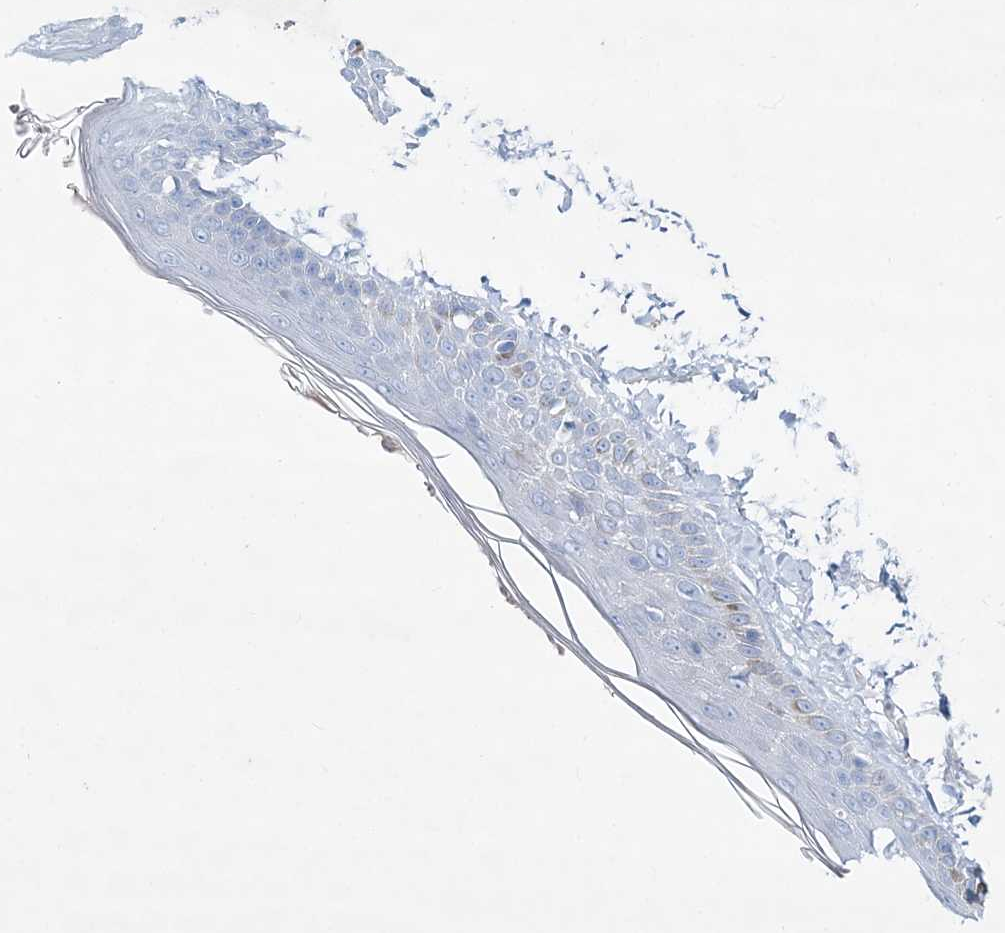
{"staining": {"intensity": "moderate", "quantity": "<25%", "location": "cytoplasmic/membranous"}, "tissue": "skin", "cell_type": "Keratinocytes", "image_type": "normal", "snomed": [{"axis": "morphology", "description": "Normal tissue, NOS"}, {"axis": "topography", "description": "Skin"}, {"axis": "topography", "description": "Skeletal muscle"}], "caption": "Immunohistochemistry (IHC) photomicrograph of unremarkable human skin stained for a protein (brown), which reveals low levels of moderate cytoplasmic/membranous expression in about <25% of keratinocytes.", "gene": "ADGRL1", "patient": {"sex": "male", "age": 83}}